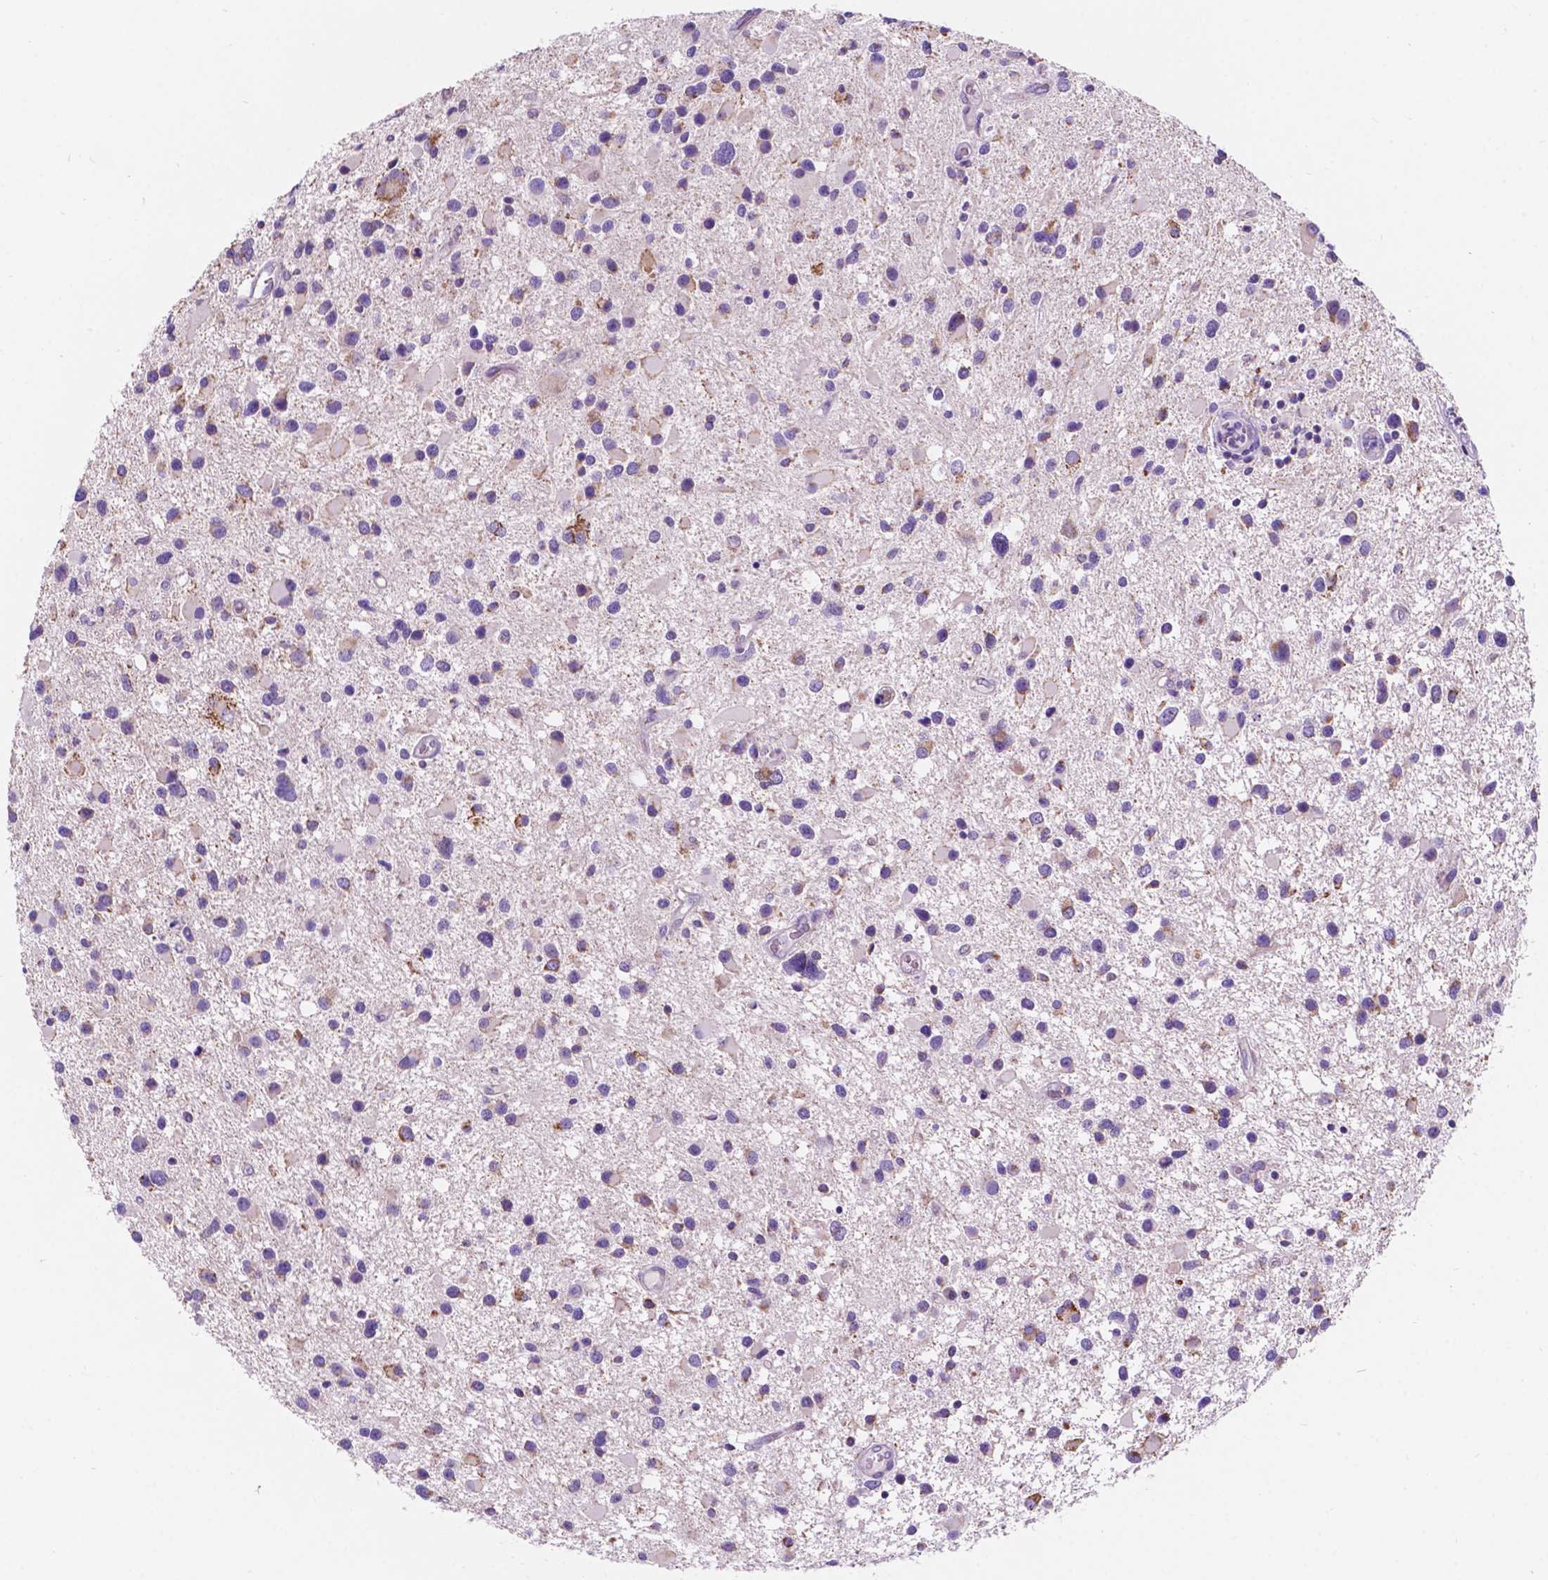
{"staining": {"intensity": "negative", "quantity": "none", "location": "none"}, "tissue": "glioma", "cell_type": "Tumor cells", "image_type": "cancer", "snomed": [{"axis": "morphology", "description": "Glioma, malignant, Low grade"}, {"axis": "topography", "description": "Brain"}], "caption": "DAB (3,3'-diaminobenzidine) immunohistochemical staining of glioma exhibits no significant expression in tumor cells.", "gene": "TRPV5", "patient": {"sex": "female", "age": 32}}